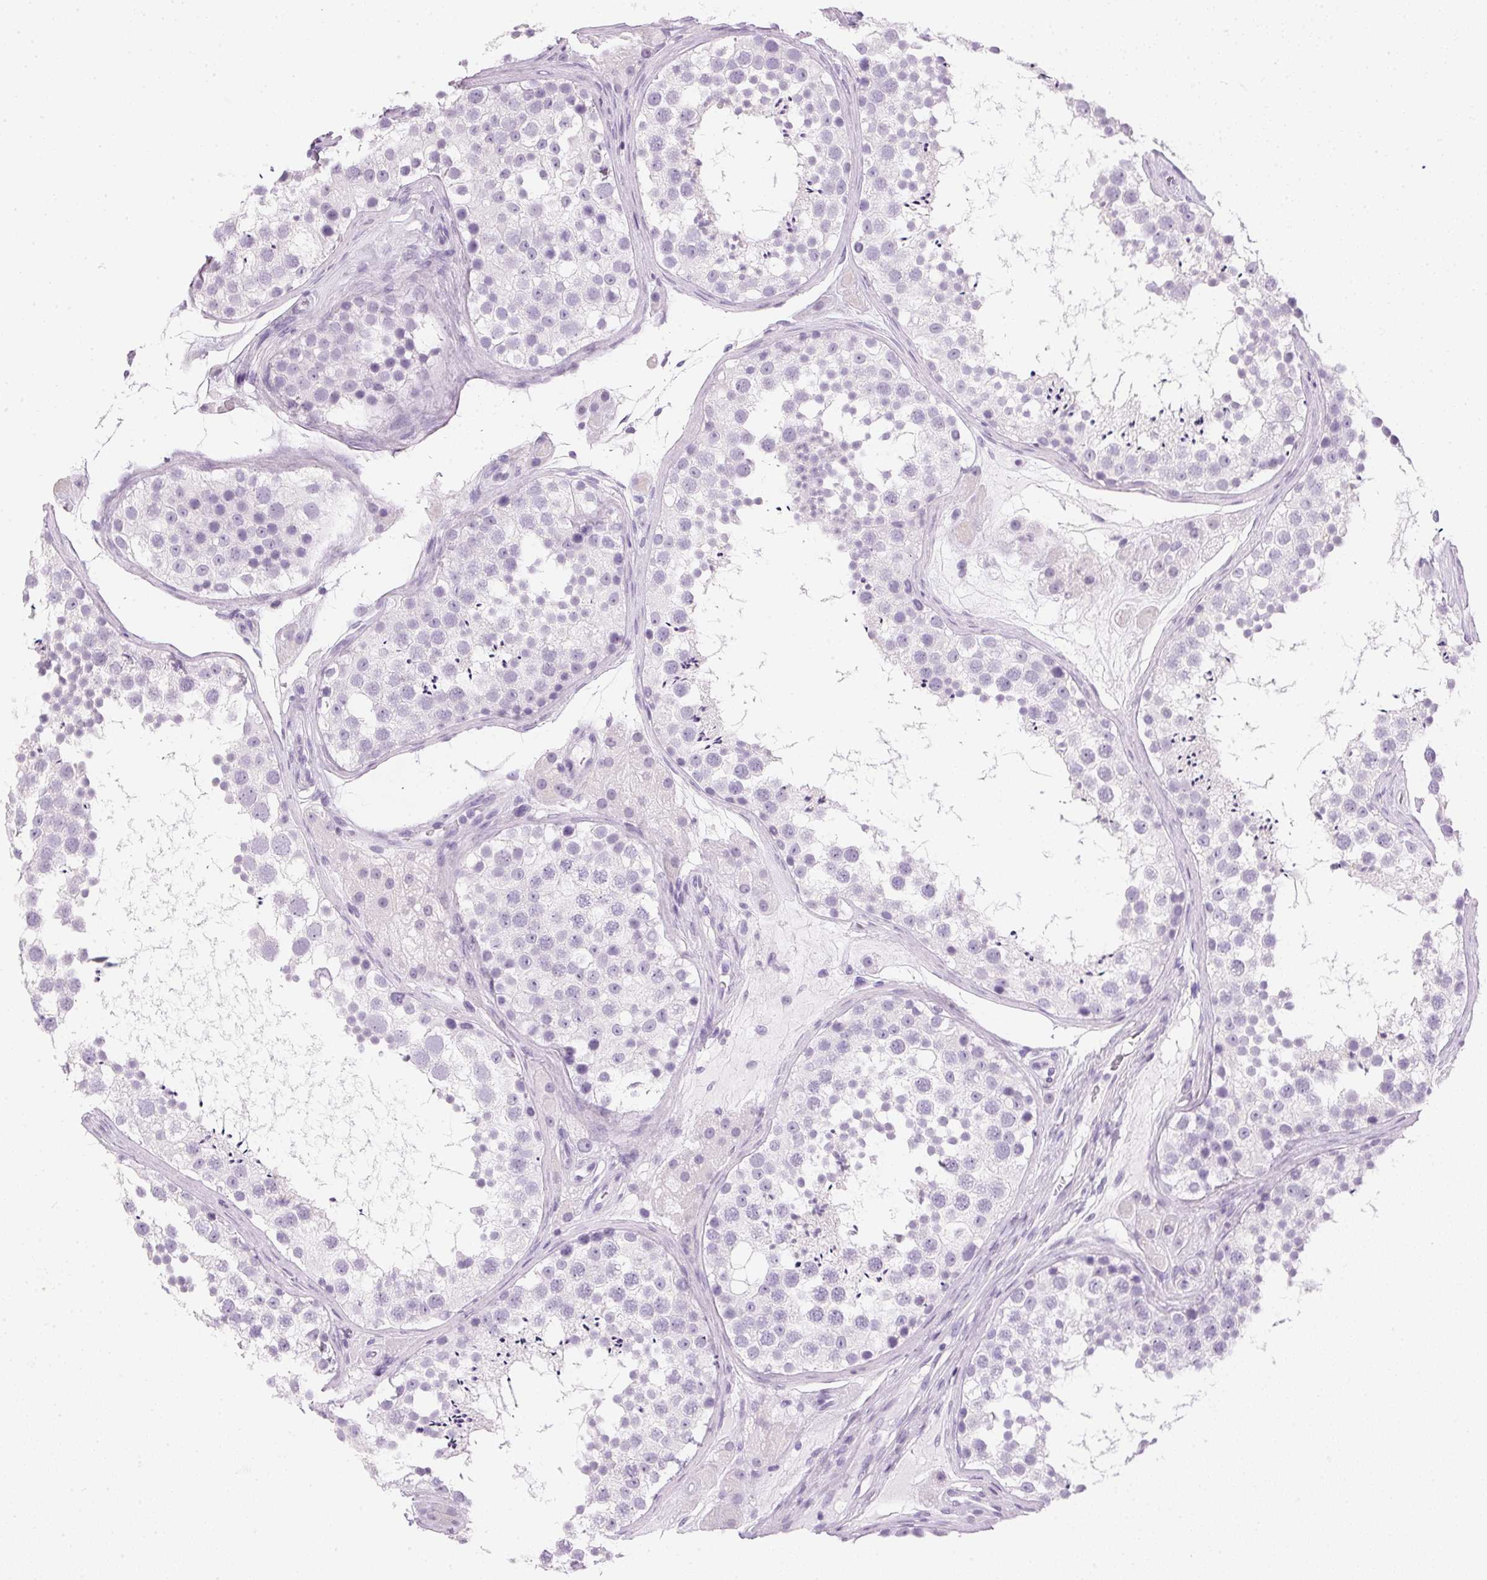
{"staining": {"intensity": "negative", "quantity": "none", "location": "none"}, "tissue": "testis", "cell_type": "Cells in seminiferous ducts", "image_type": "normal", "snomed": [{"axis": "morphology", "description": "Normal tissue, NOS"}, {"axis": "topography", "description": "Testis"}], "caption": "Immunohistochemical staining of unremarkable testis shows no significant expression in cells in seminiferous ducts. The staining is performed using DAB (3,3'-diaminobenzidine) brown chromogen with nuclei counter-stained in using hematoxylin.", "gene": "IGFBP1", "patient": {"sex": "male", "age": 41}}